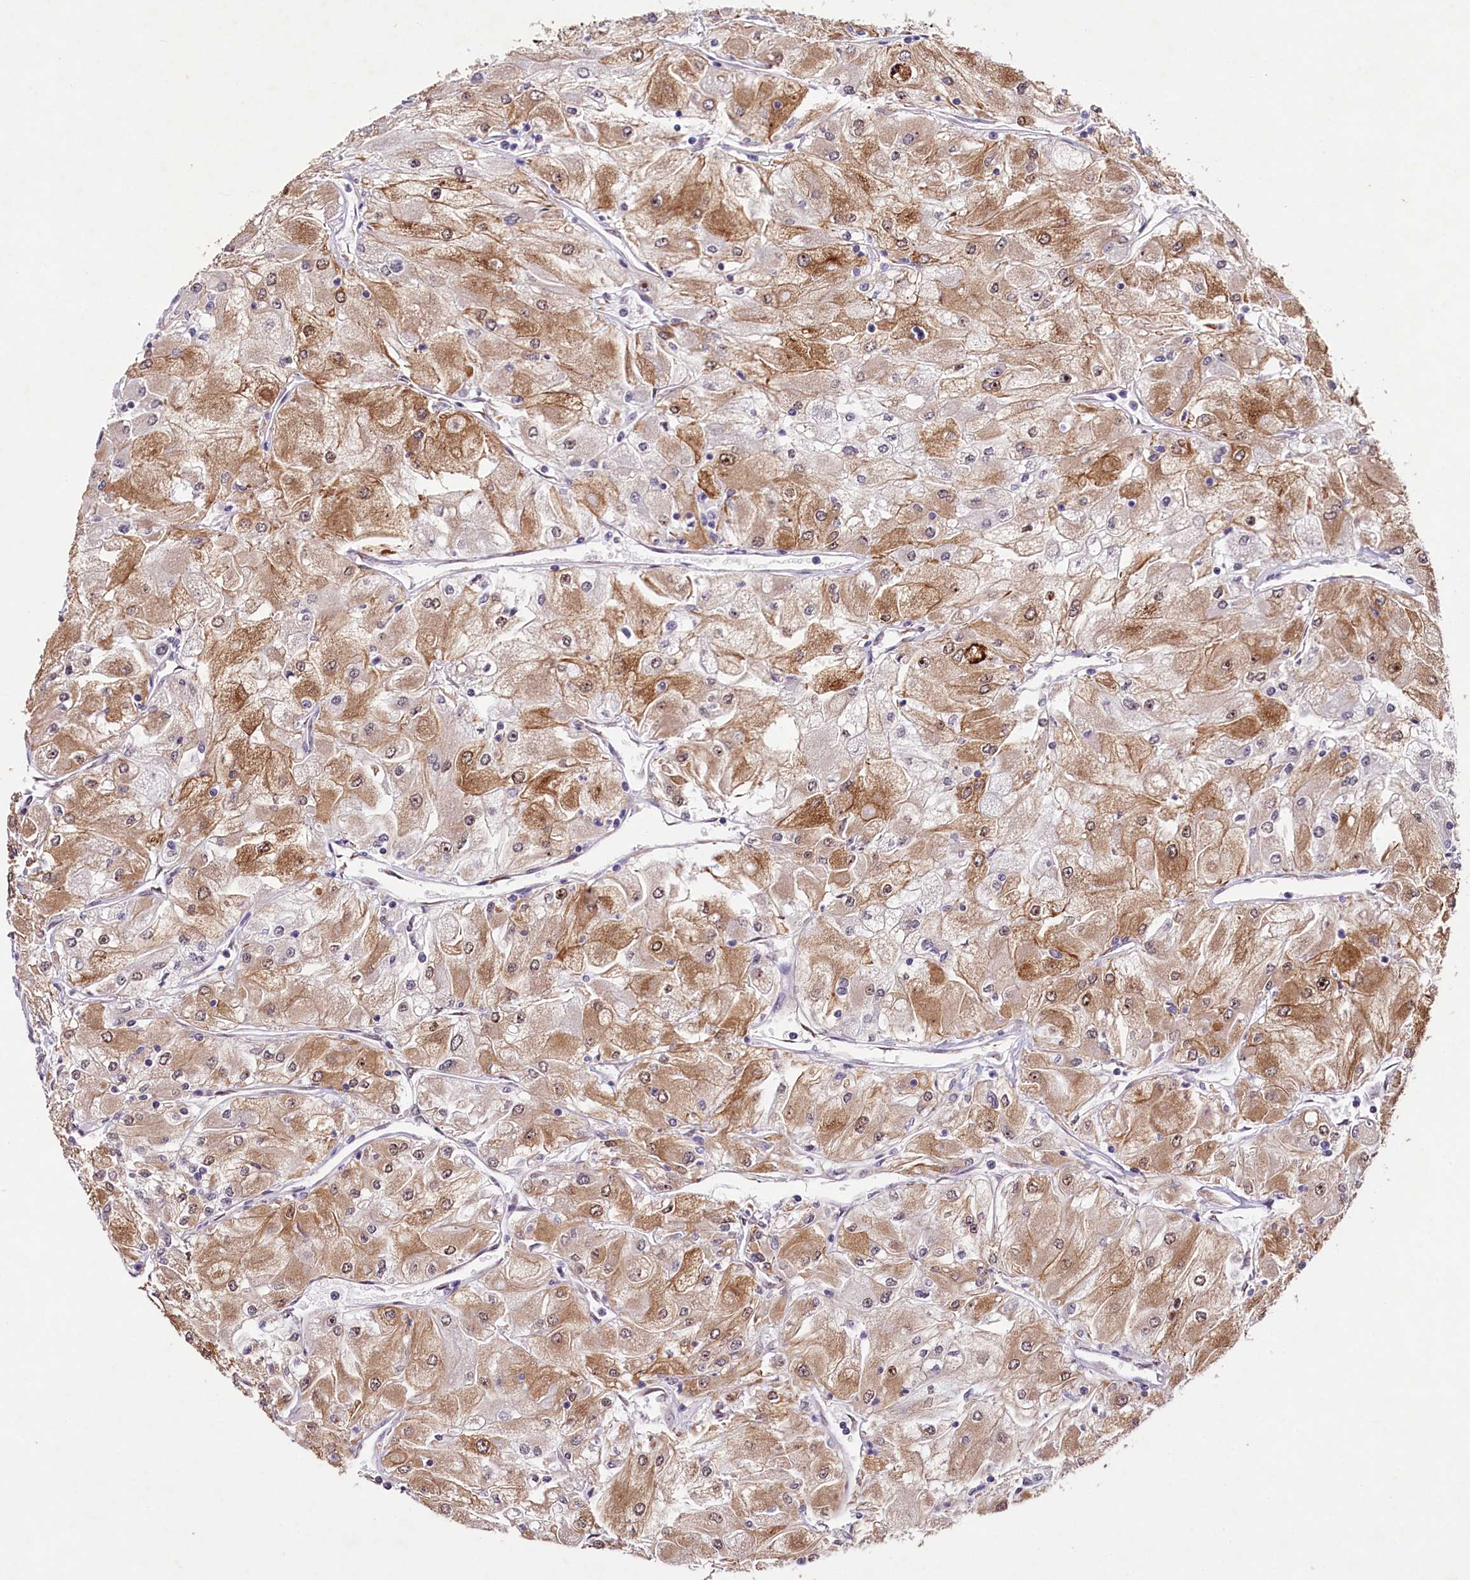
{"staining": {"intensity": "moderate", "quantity": ">75%", "location": "cytoplasmic/membranous"}, "tissue": "renal cancer", "cell_type": "Tumor cells", "image_type": "cancer", "snomed": [{"axis": "morphology", "description": "Adenocarcinoma, NOS"}, {"axis": "topography", "description": "Kidney"}], "caption": "IHC (DAB (3,3'-diaminobenzidine)) staining of human renal adenocarcinoma demonstrates moderate cytoplasmic/membranous protein expression in approximately >75% of tumor cells.", "gene": "PDE6D", "patient": {"sex": "male", "age": 80}}